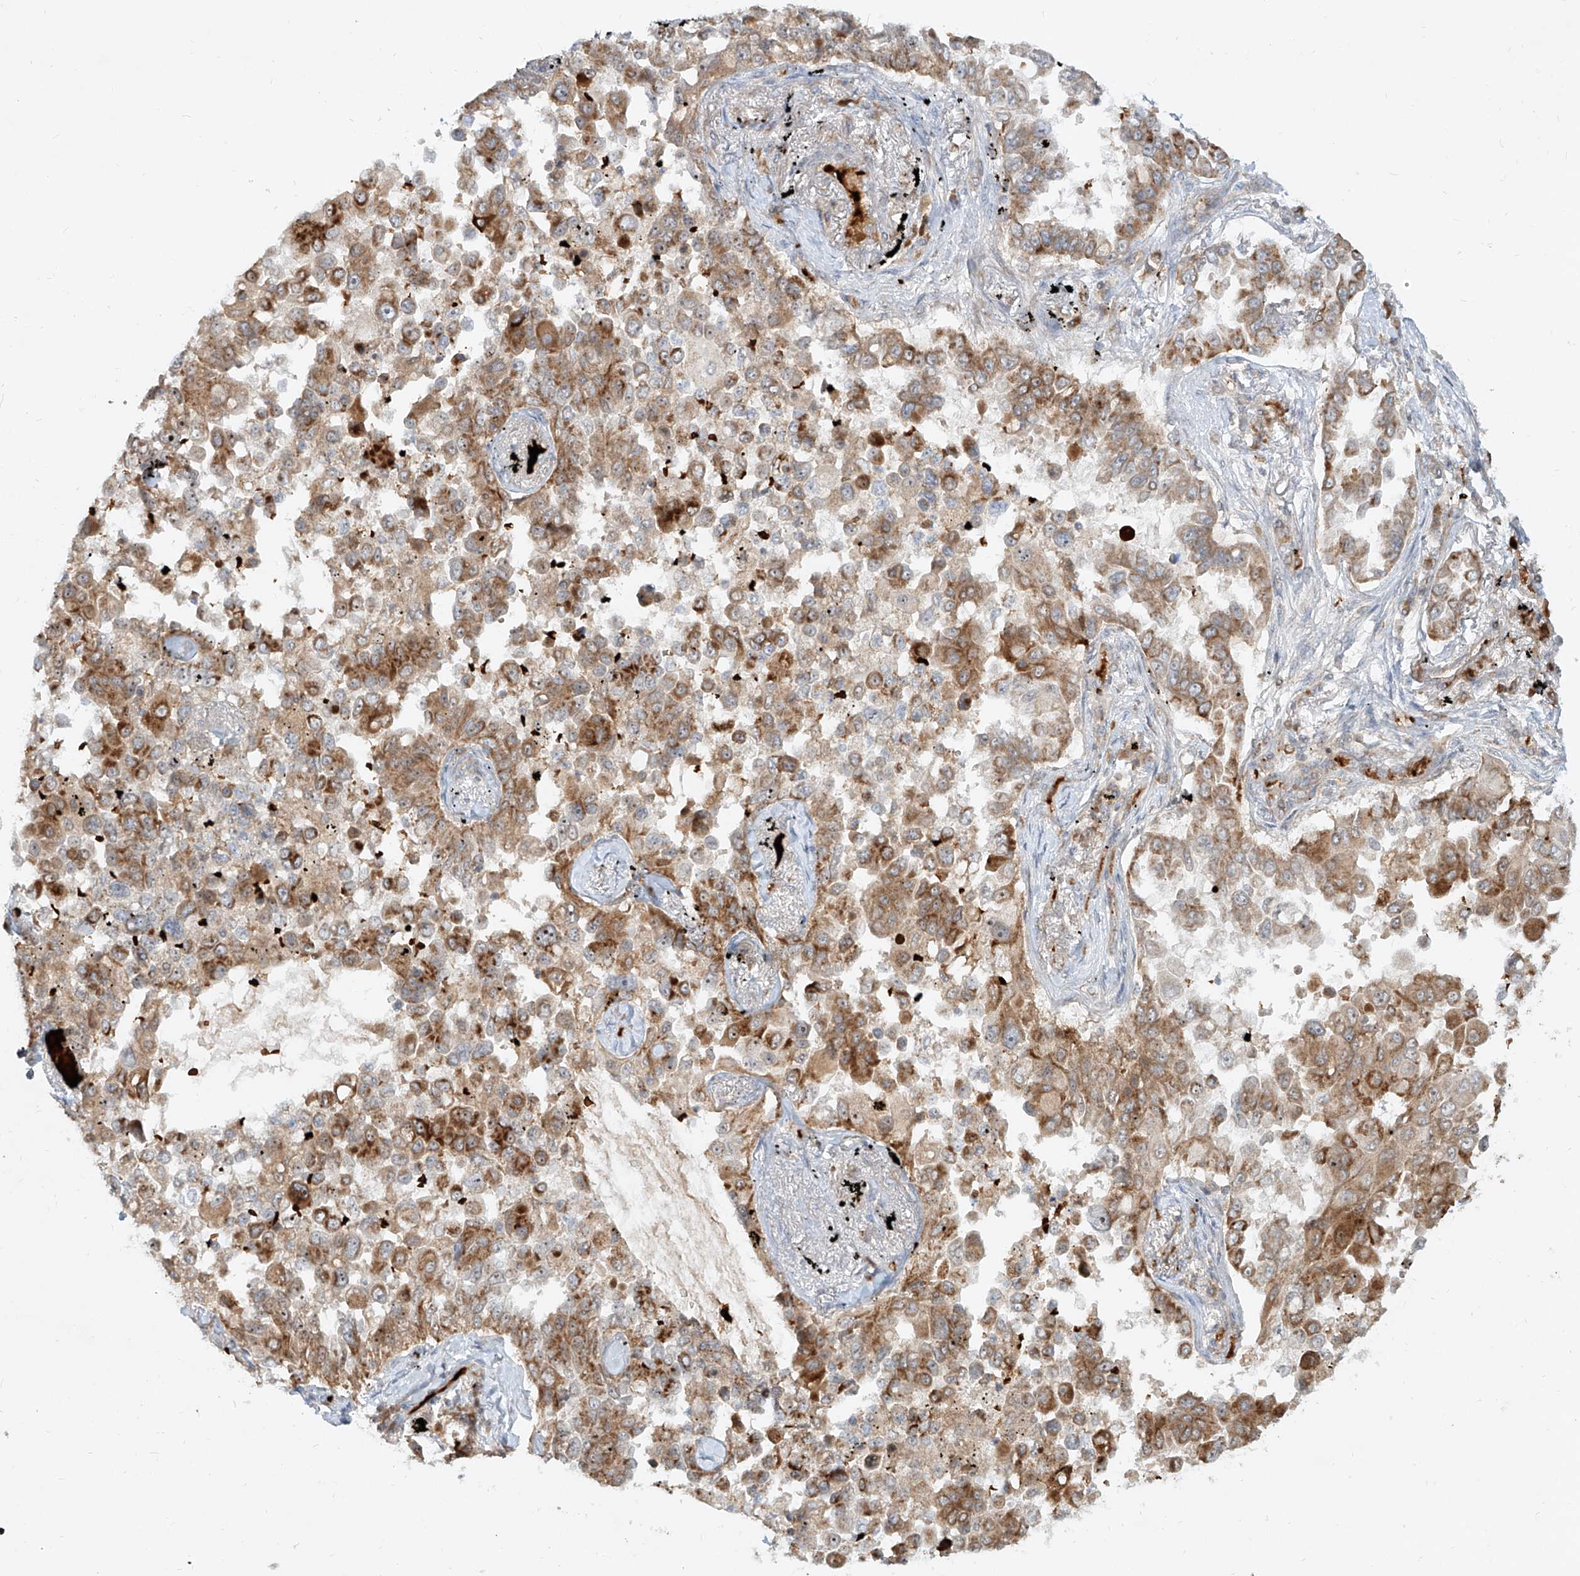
{"staining": {"intensity": "moderate", "quantity": "25%-75%", "location": "cytoplasmic/membranous"}, "tissue": "lung cancer", "cell_type": "Tumor cells", "image_type": "cancer", "snomed": [{"axis": "morphology", "description": "Adenocarcinoma, NOS"}, {"axis": "topography", "description": "Lung"}], "caption": "Immunohistochemistry of human lung adenocarcinoma shows medium levels of moderate cytoplasmic/membranous staining in about 25%-75% of tumor cells.", "gene": "FGD2", "patient": {"sex": "female", "age": 67}}